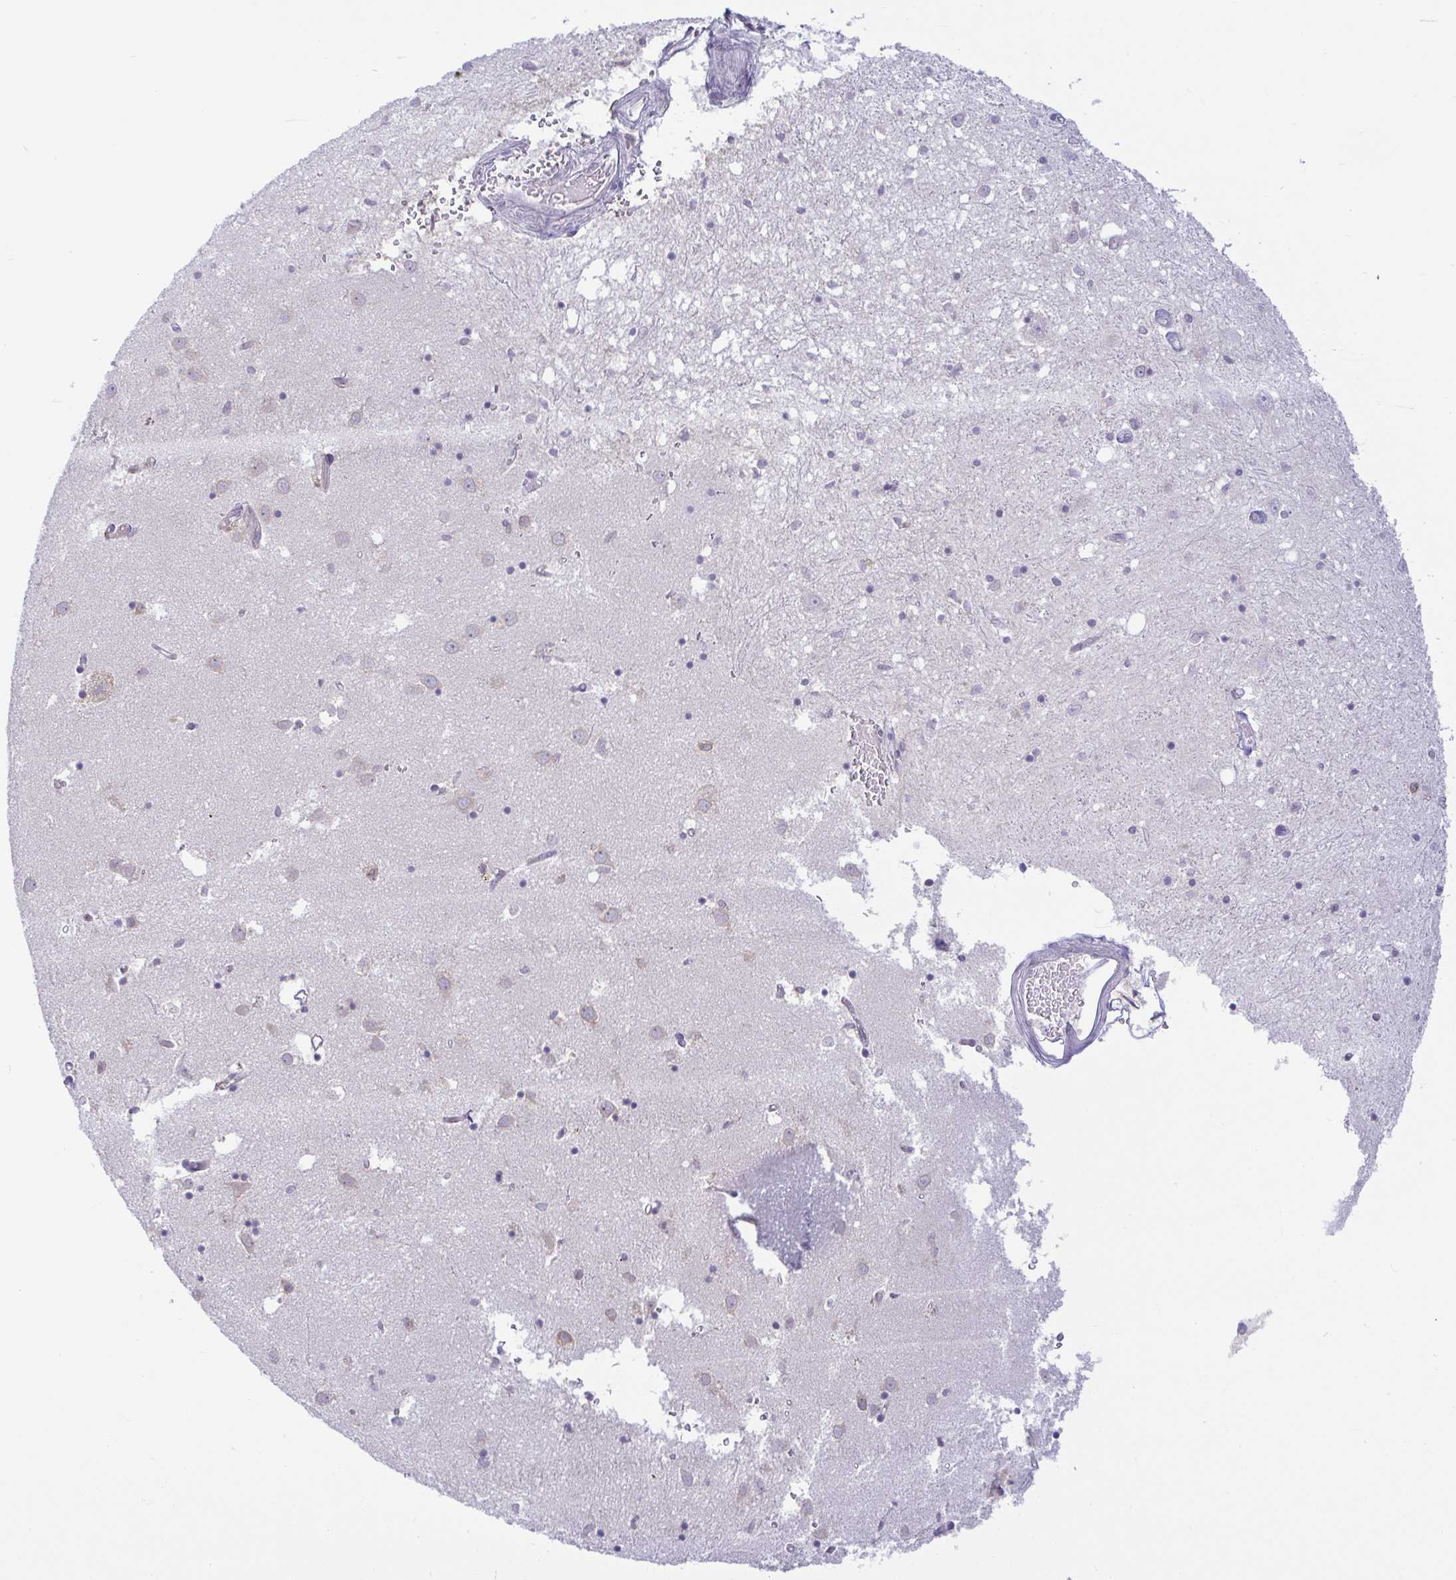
{"staining": {"intensity": "negative", "quantity": "none", "location": "none"}, "tissue": "caudate", "cell_type": "Glial cells", "image_type": "normal", "snomed": [{"axis": "morphology", "description": "Normal tissue, NOS"}, {"axis": "topography", "description": "Lateral ventricle wall"}], "caption": "Protein analysis of benign caudate exhibits no significant positivity in glial cells.", "gene": "DERL2", "patient": {"sex": "male", "age": 70}}